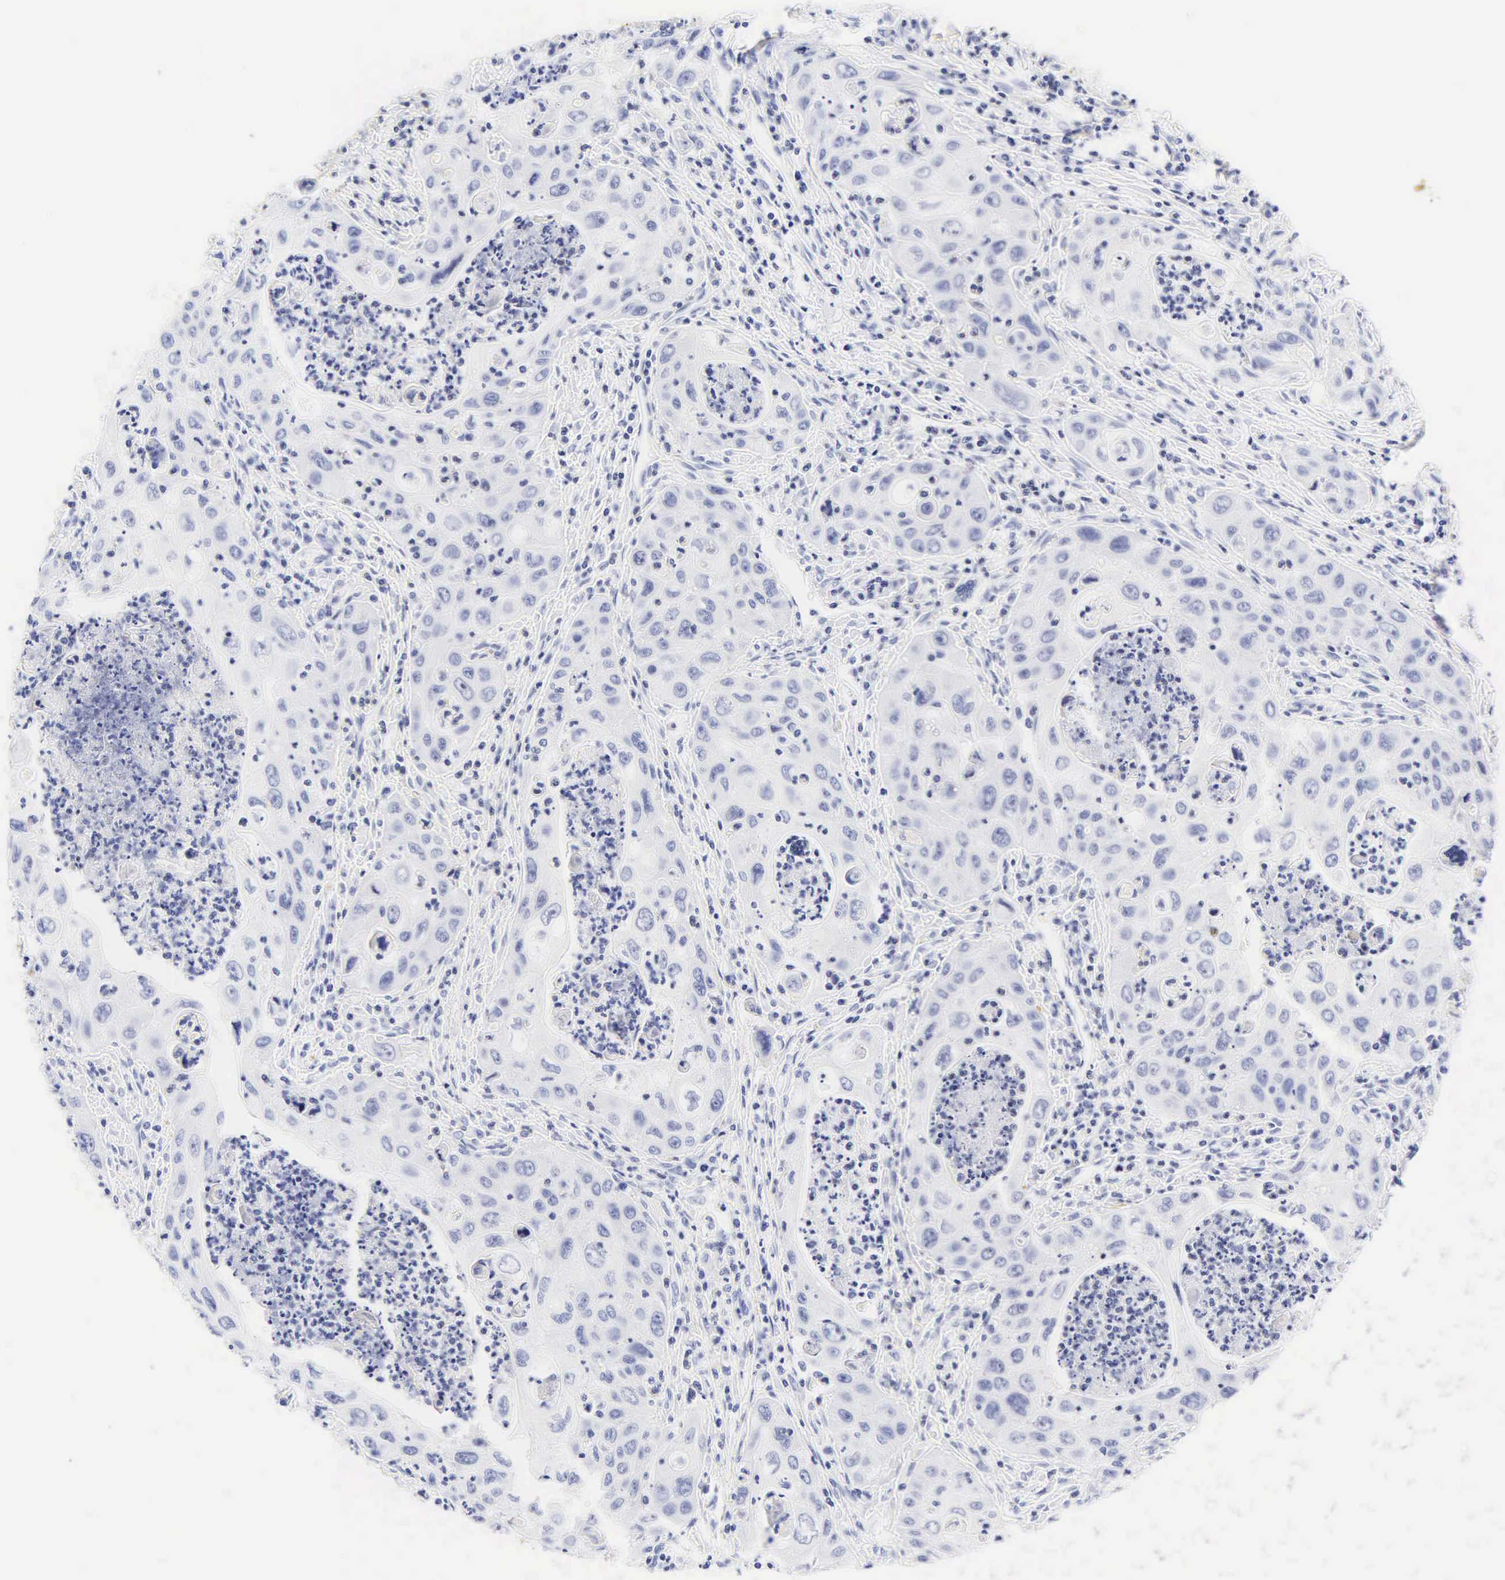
{"staining": {"intensity": "negative", "quantity": "none", "location": "none"}, "tissue": "pancreatic cancer", "cell_type": "Tumor cells", "image_type": "cancer", "snomed": [{"axis": "morphology", "description": "Adenocarcinoma, NOS"}, {"axis": "topography", "description": "Pancreas"}], "caption": "High power microscopy histopathology image of an IHC histopathology image of pancreatic cancer, revealing no significant staining in tumor cells. (DAB IHC, high magnification).", "gene": "DES", "patient": {"sex": "male", "age": 70}}